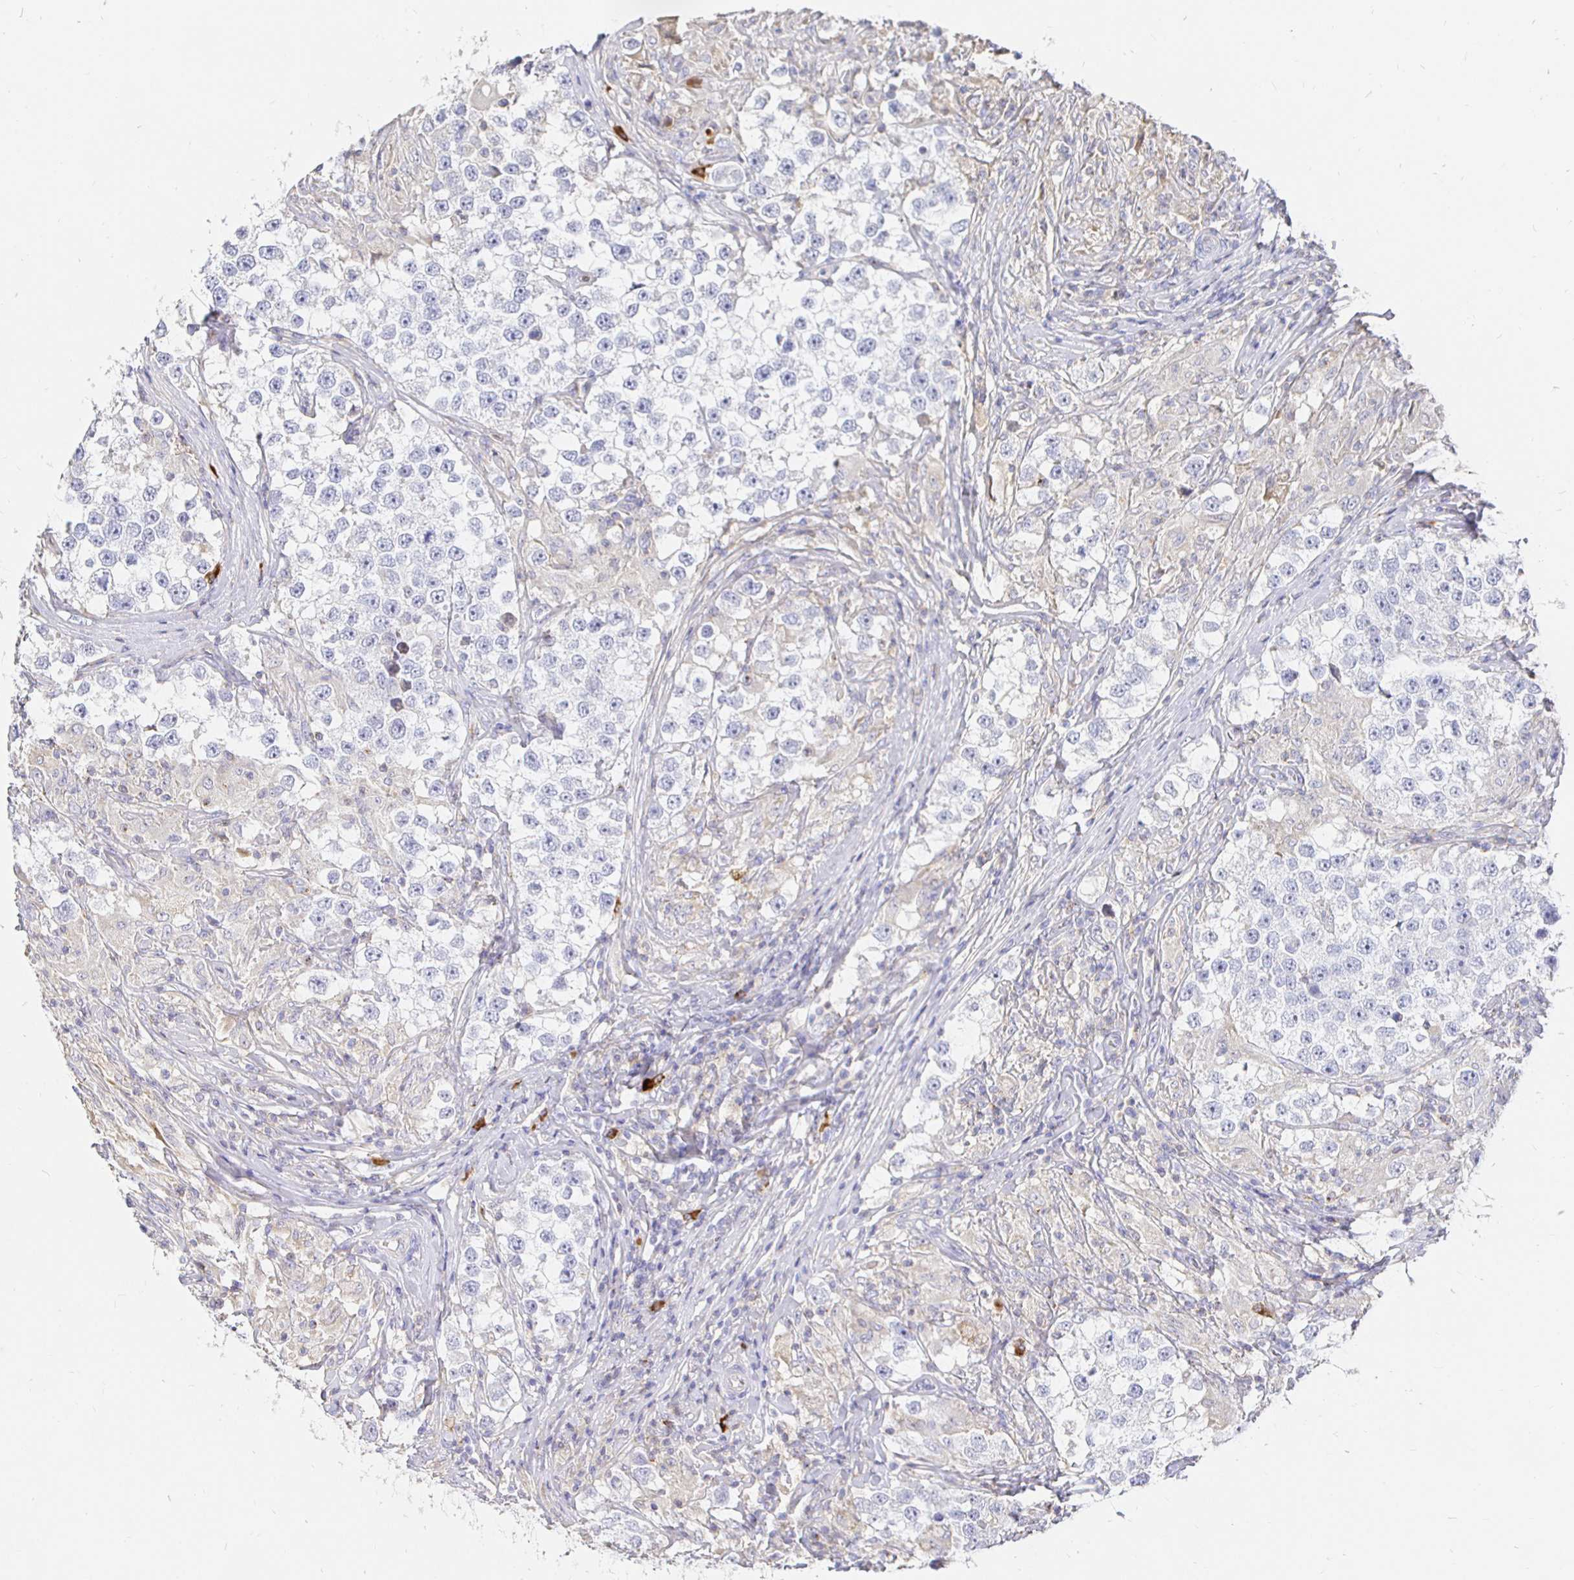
{"staining": {"intensity": "negative", "quantity": "none", "location": "none"}, "tissue": "testis cancer", "cell_type": "Tumor cells", "image_type": "cancer", "snomed": [{"axis": "morphology", "description": "Seminoma, NOS"}, {"axis": "topography", "description": "Testis"}], "caption": "An immunohistochemistry micrograph of testis cancer is shown. There is no staining in tumor cells of testis cancer. The staining is performed using DAB brown chromogen with nuclei counter-stained in using hematoxylin.", "gene": "CXCR3", "patient": {"sex": "male", "age": 46}}